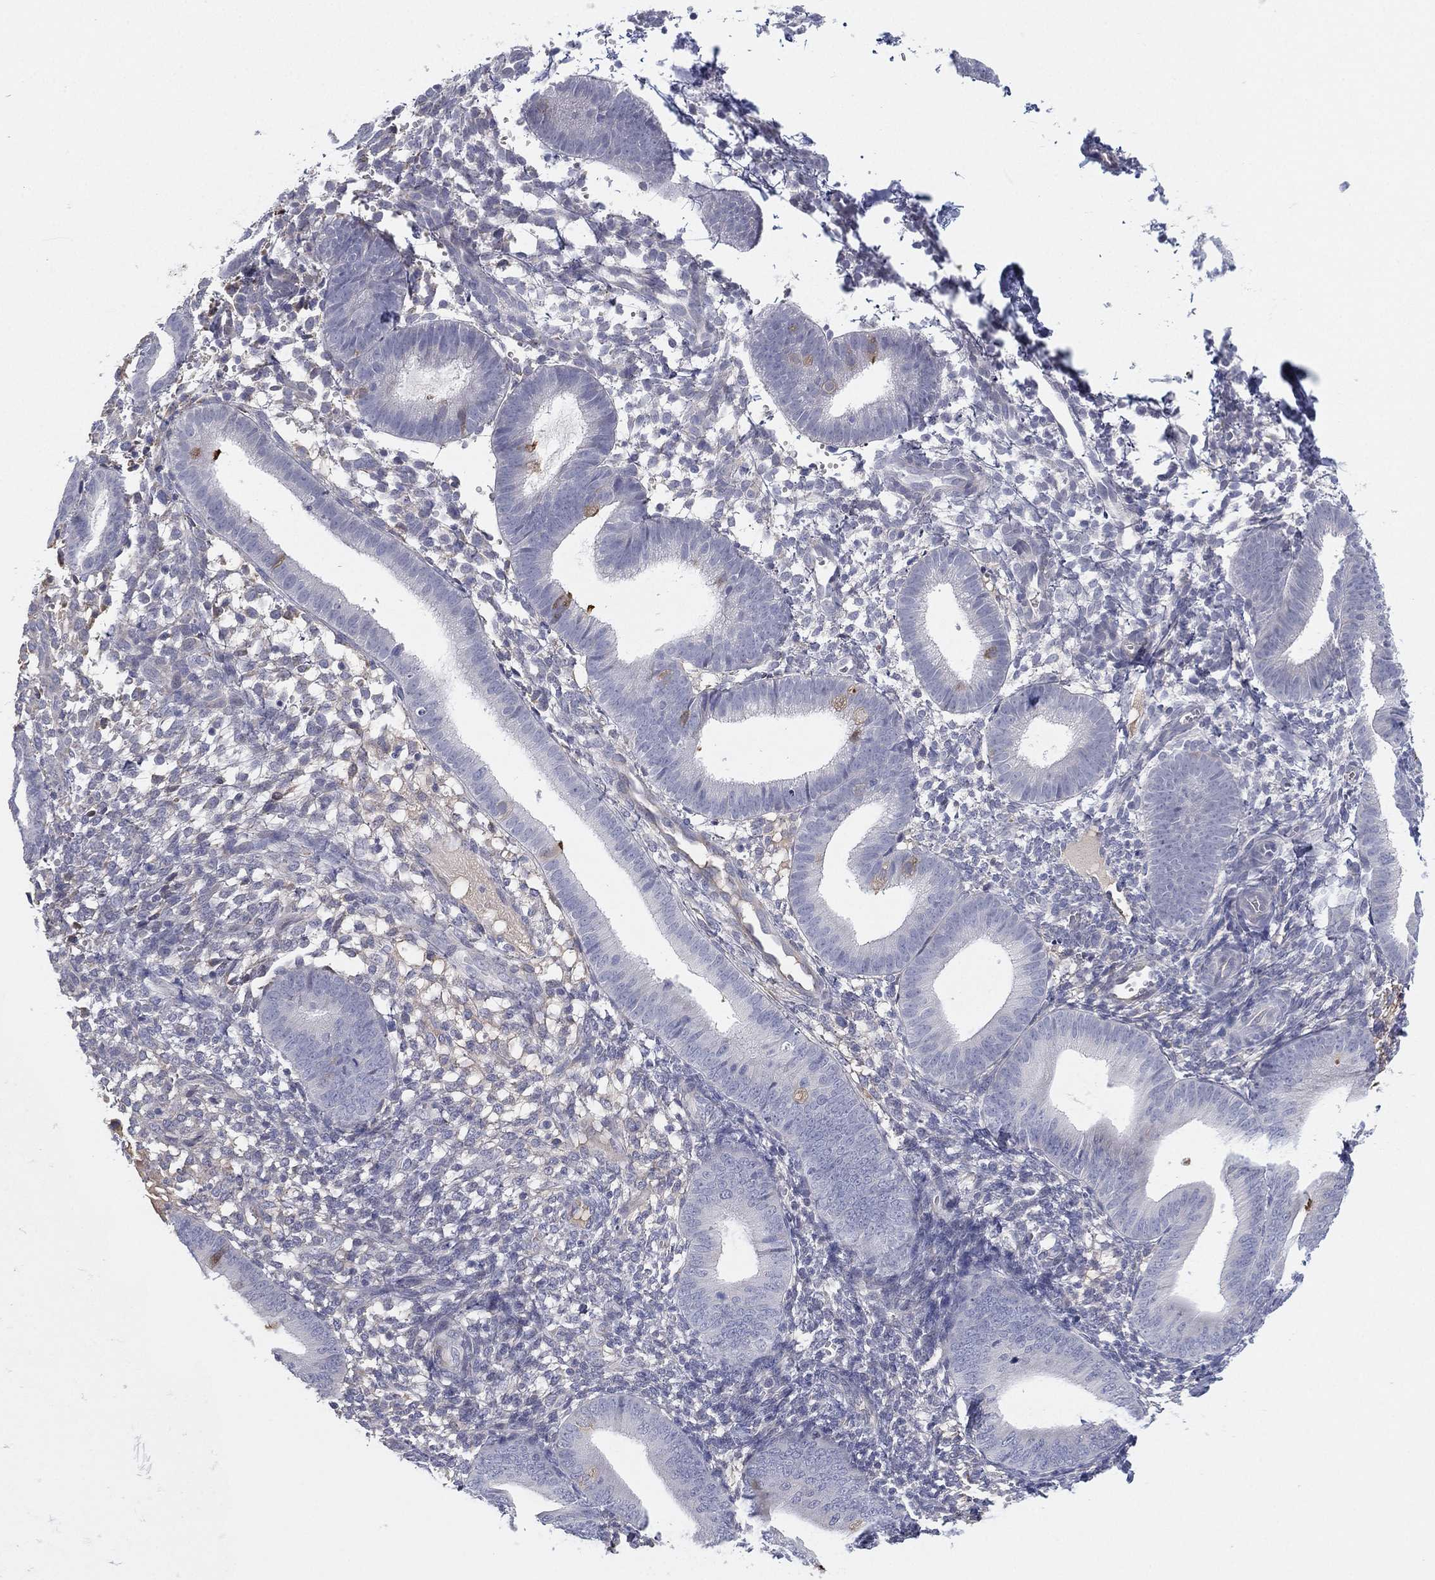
{"staining": {"intensity": "negative", "quantity": "none", "location": "none"}, "tissue": "endometrium", "cell_type": "Cells in endometrial stroma", "image_type": "normal", "snomed": [{"axis": "morphology", "description": "Normal tissue, NOS"}, {"axis": "topography", "description": "Endometrium"}], "caption": "Cells in endometrial stroma show no significant staining in normal endometrium. (Brightfield microscopy of DAB (3,3'-diaminobenzidine) IHC at high magnification).", "gene": "MLF1", "patient": {"sex": "female", "age": 39}}